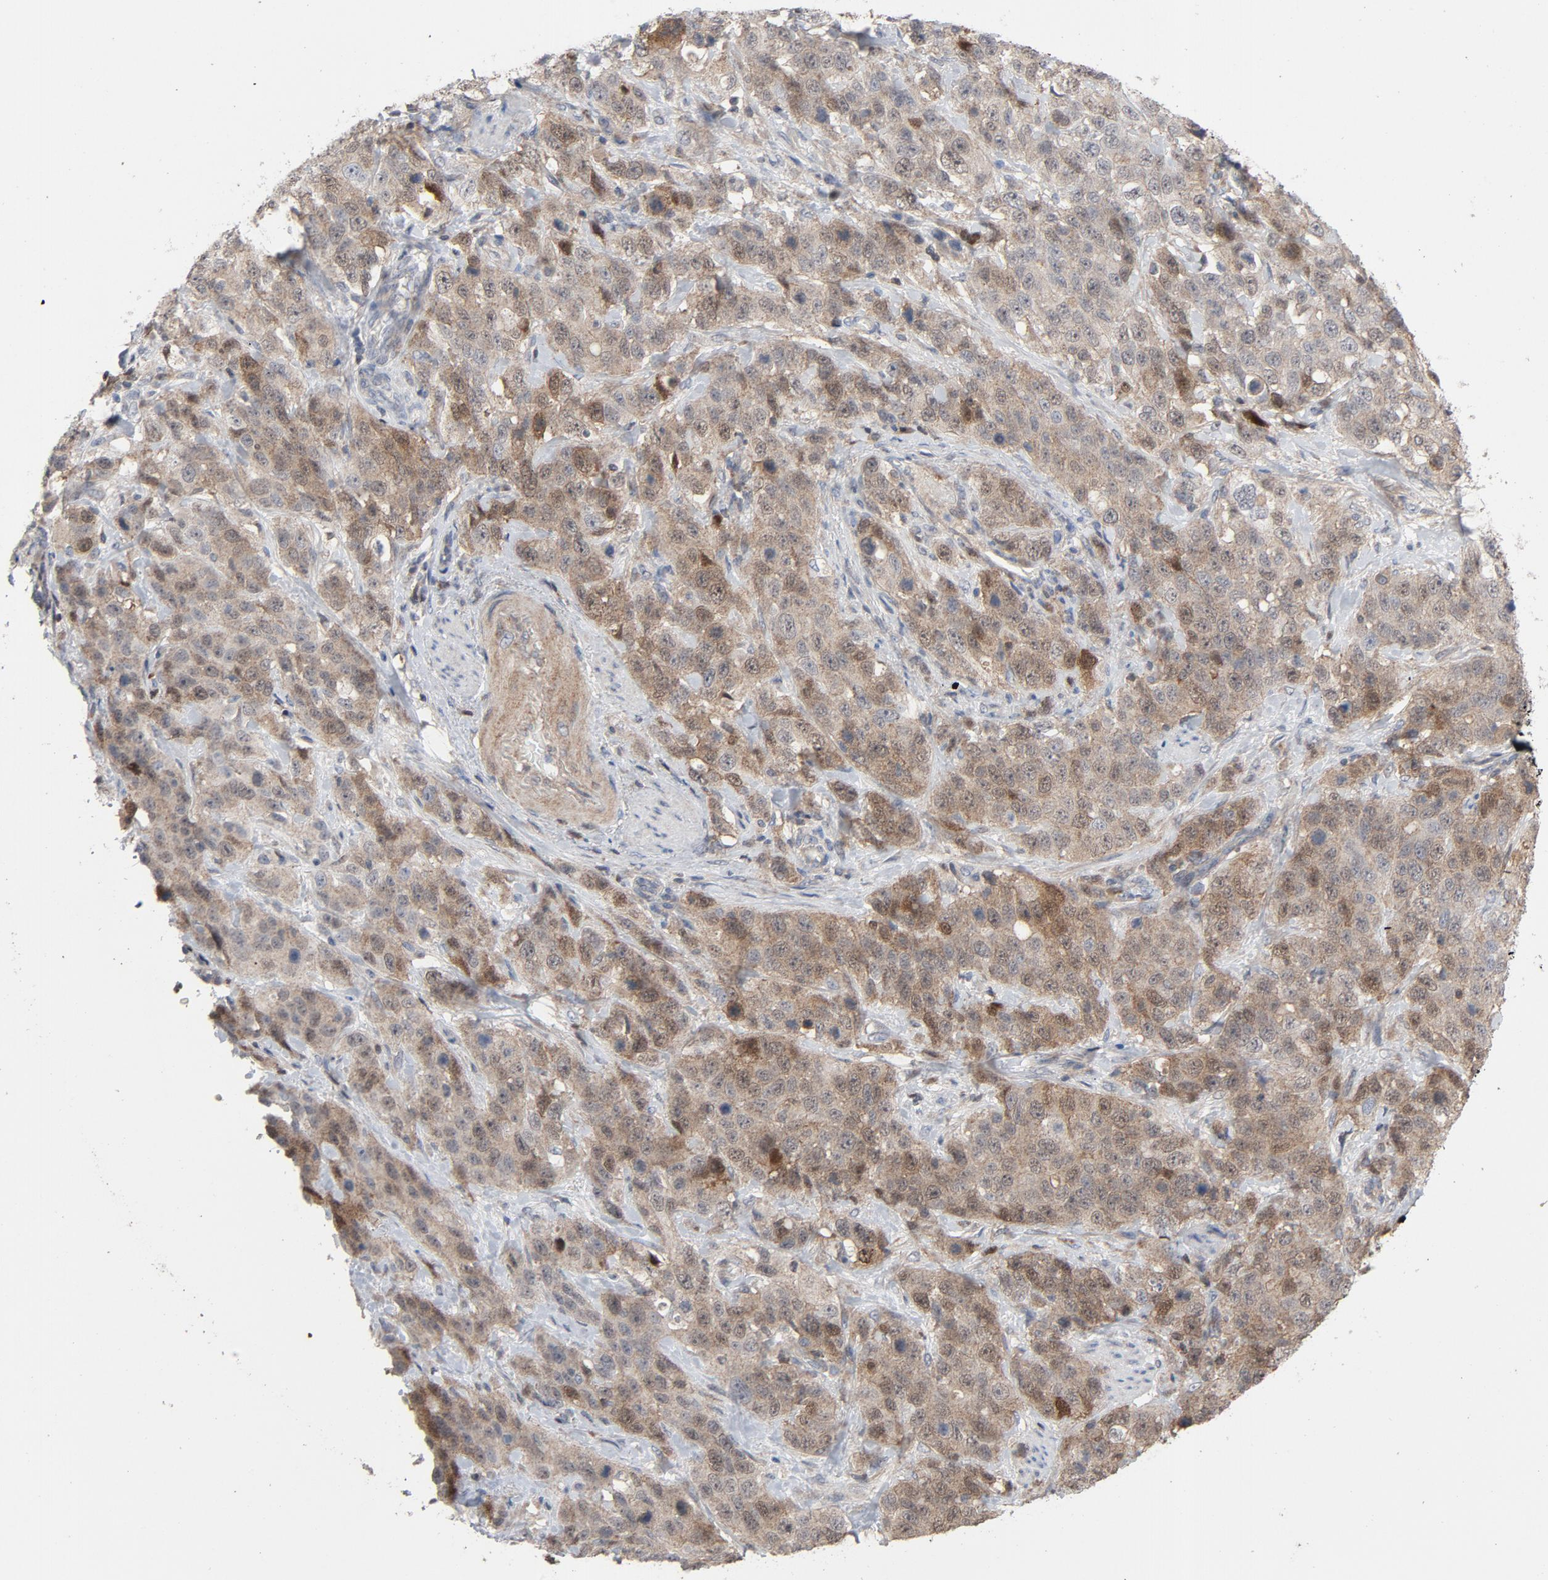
{"staining": {"intensity": "moderate", "quantity": ">75%", "location": "cytoplasmic/membranous,nuclear"}, "tissue": "stomach cancer", "cell_type": "Tumor cells", "image_type": "cancer", "snomed": [{"axis": "morphology", "description": "Normal tissue, NOS"}, {"axis": "morphology", "description": "Adenocarcinoma, NOS"}, {"axis": "topography", "description": "Stomach"}], "caption": "Stomach adenocarcinoma stained with a brown dye exhibits moderate cytoplasmic/membranous and nuclear positive positivity in approximately >75% of tumor cells.", "gene": "CDK6", "patient": {"sex": "male", "age": 48}}